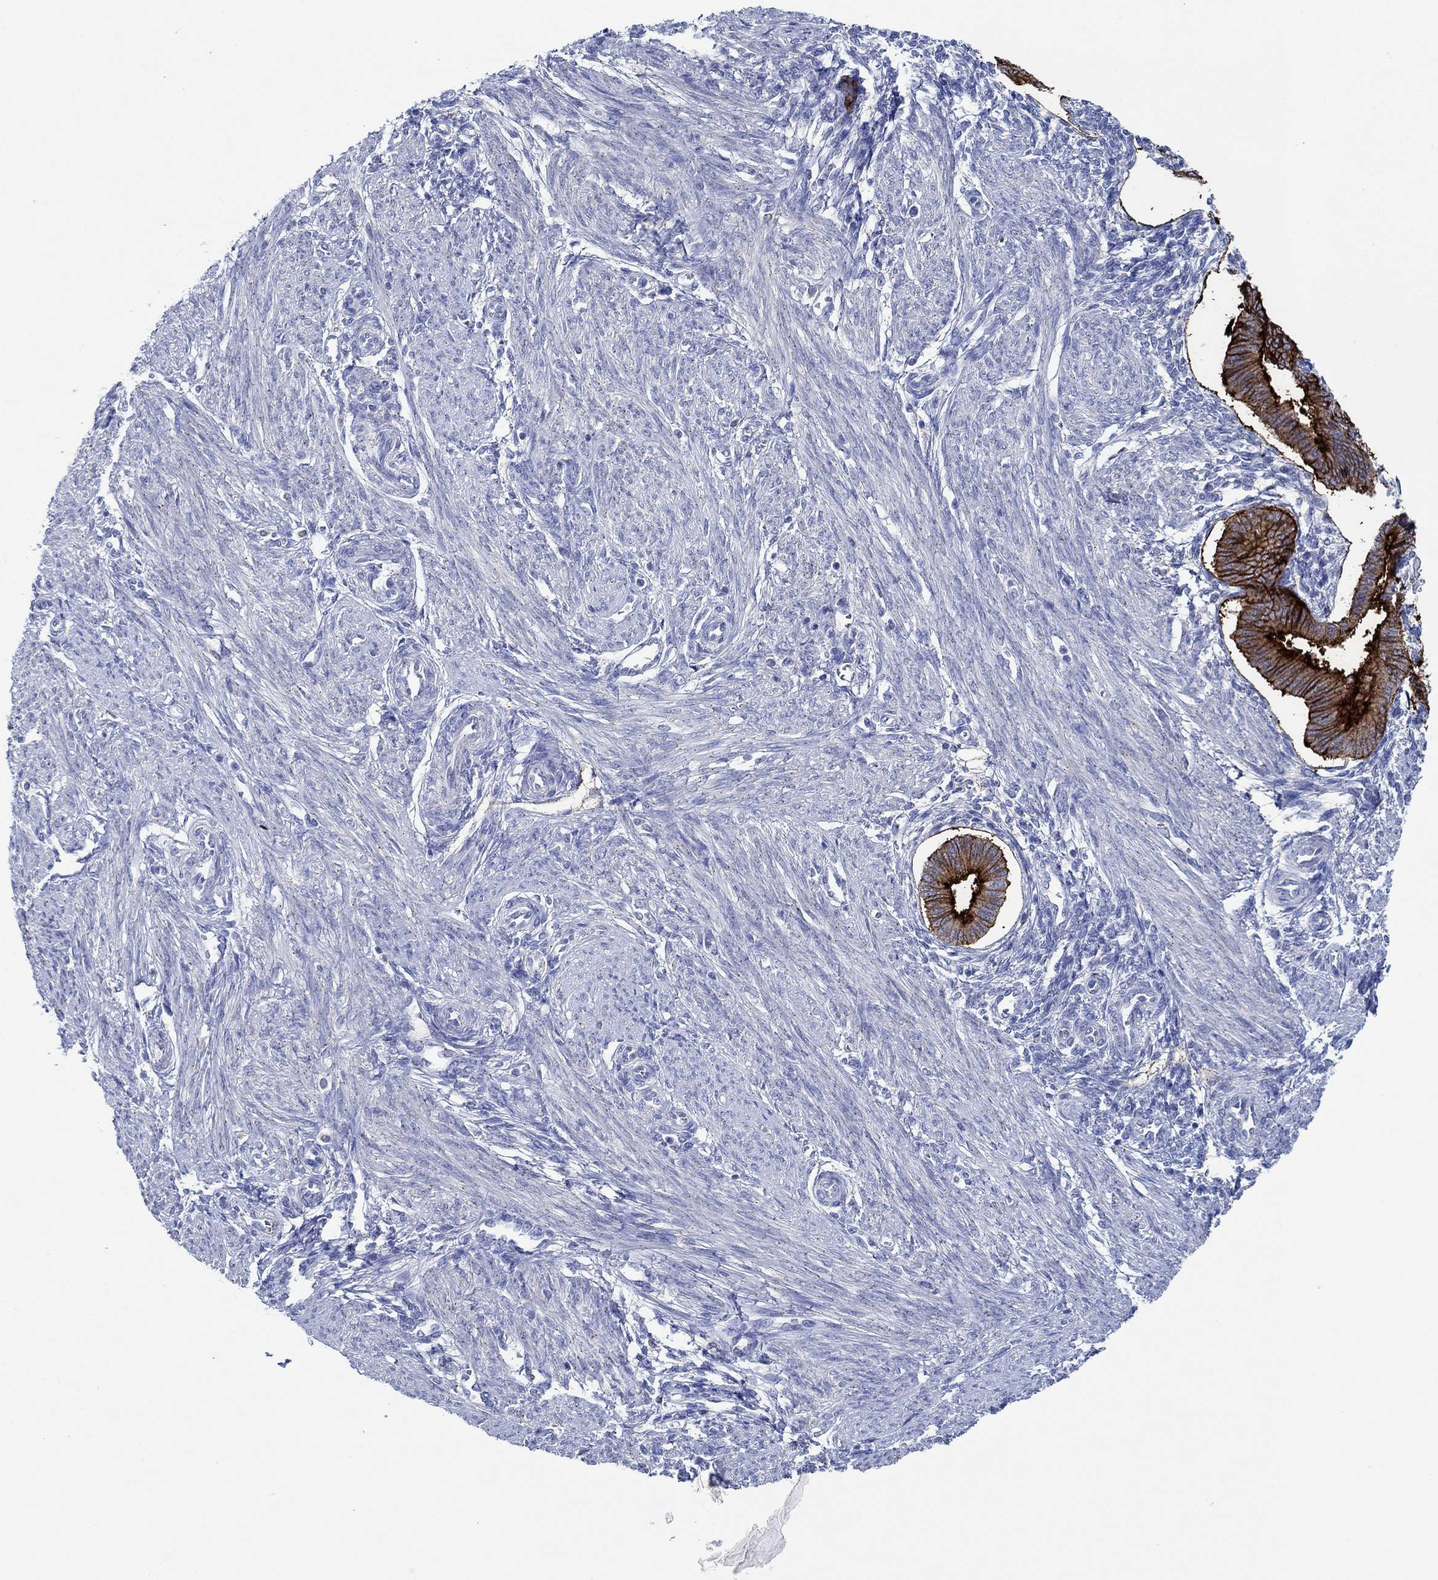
{"staining": {"intensity": "negative", "quantity": "none", "location": "none"}, "tissue": "endometrium", "cell_type": "Cells in endometrial stroma", "image_type": "normal", "snomed": [{"axis": "morphology", "description": "Normal tissue, NOS"}, {"axis": "topography", "description": "Endometrium"}], "caption": "IHC histopathology image of unremarkable human endometrium stained for a protein (brown), which displays no expression in cells in endometrial stroma.", "gene": "CPM", "patient": {"sex": "female", "age": 39}}